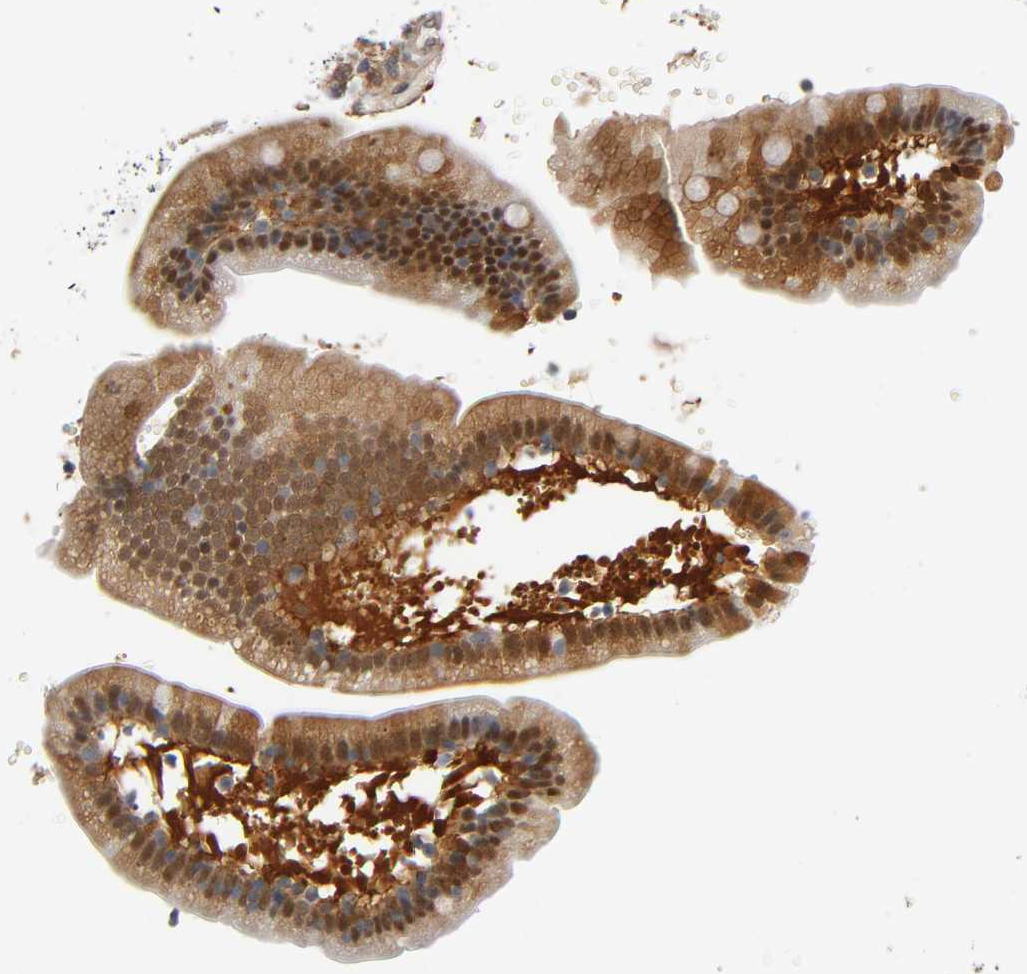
{"staining": {"intensity": "moderate", "quantity": ">75%", "location": "cytoplasmic/membranous,nuclear"}, "tissue": "duodenum", "cell_type": "Glandular cells", "image_type": "normal", "snomed": [{"axis": "morphology", "description": "Normal tissue, NOS"}, {"axis": "topography", "description": "Duodenum"}], "caption": "Glandular cells demonstrate medium levels of moderate cytoplasmic/membranous,nuclear positivity in approximately >75% of cells in normal human duodenum.", "gene": "FYN", "patient": {"sex": "male", "age": 66}}